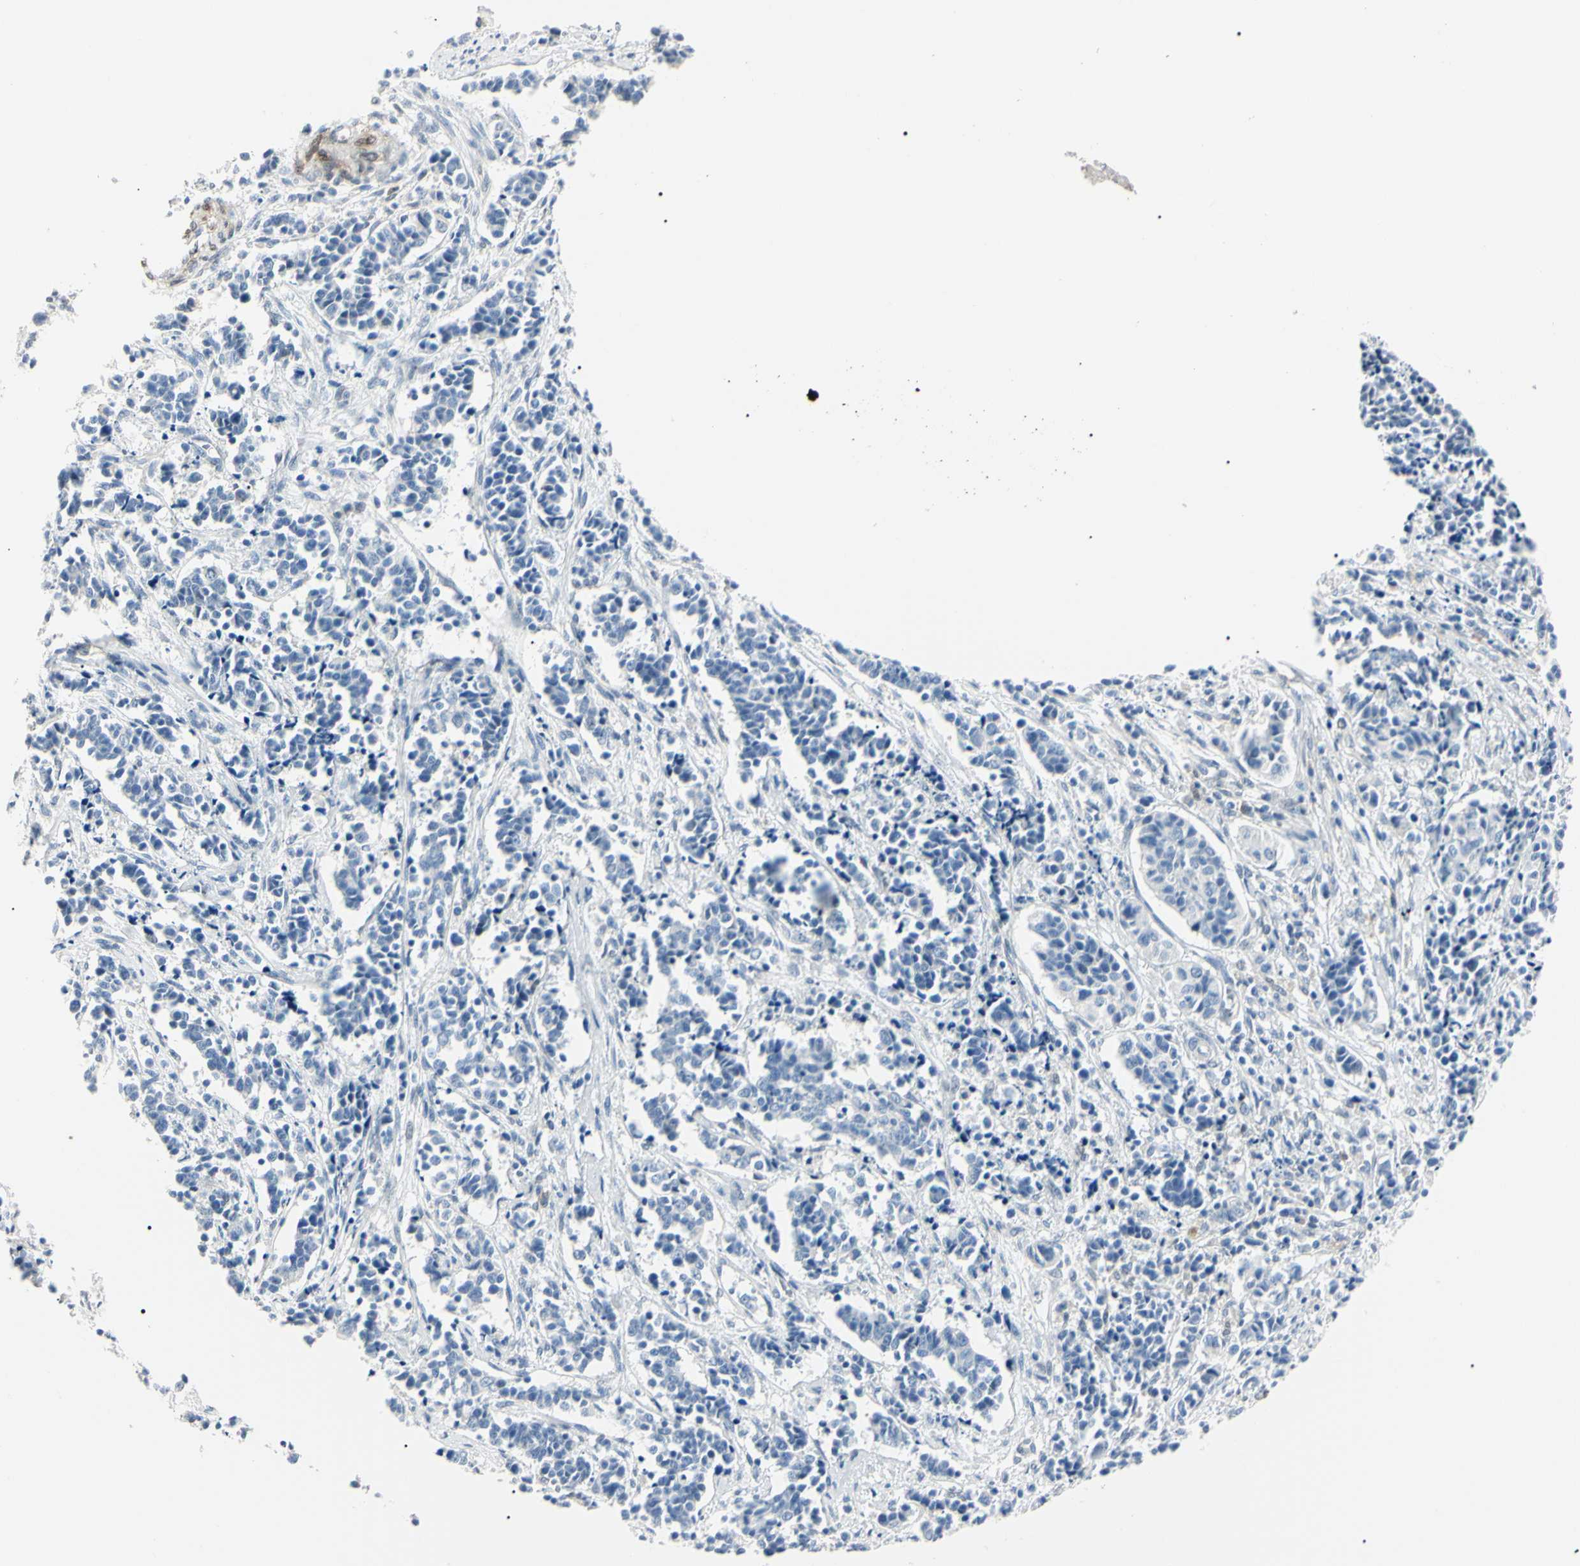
{"staining": {"intensity": "negative", "quantity": "none", "location": "none"}, "tissue": "cervical cancer", "cell_type": "Tumor cells", "image_type": "cancer", "snomed": [{"axis": "morphology", "description": "Normal tissue, NOS"}, {"axis": "morphology", "description": "Squamous cell carcinoma, NOS"}, {"axis": "topography", "description": "Cervix"}], "caption": "IHC of human cervical cancer shows no positivity in tumor cells.", "gene": "AKR1C3", "patient": {"sex": "female", "age": 35}}